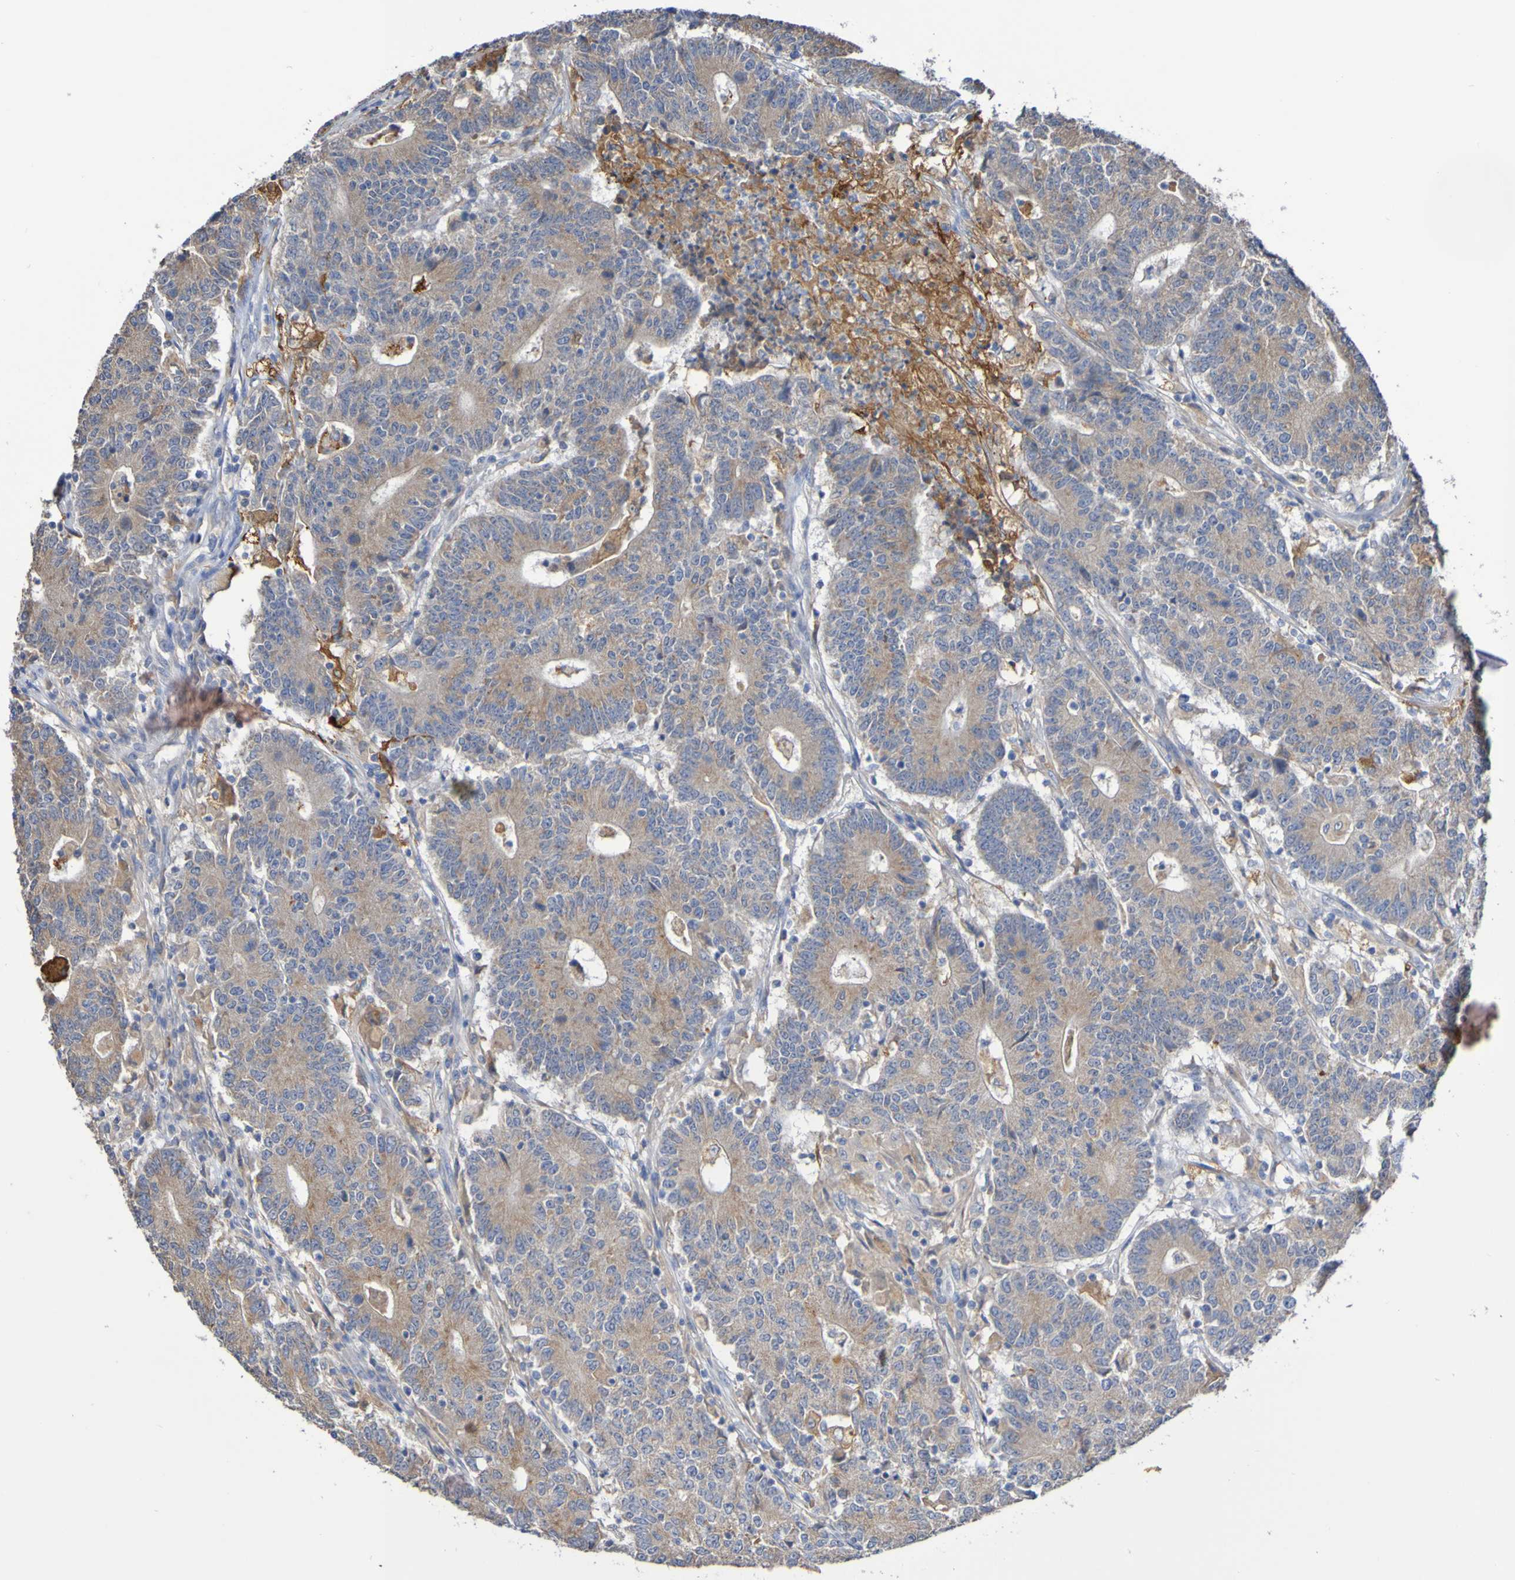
{"staining": {"intensity": "weak", "quantity": ">75%", "location": "cytoplasmic/membranous"}, "tissue": "colorectal cancer", "cell_type": "Tumor cells", "image_type": "cancer", "snomed": [{"axis": "morphology", "description": "Normal tissue, NOS"}, {"axis": "morphology", "description": "Adenocarcinoma, NOS"}, {"axis": "topography", "description": "Colon"}], "caption": "Human colorectal cancer (adenocarcinoma) stained with a brown dye shows weak cytoplasmic/membranous positive positivity in about >75% of tumor cells.", "gene": "PHYH", "patient": {"sex": "female", "age": 75}}